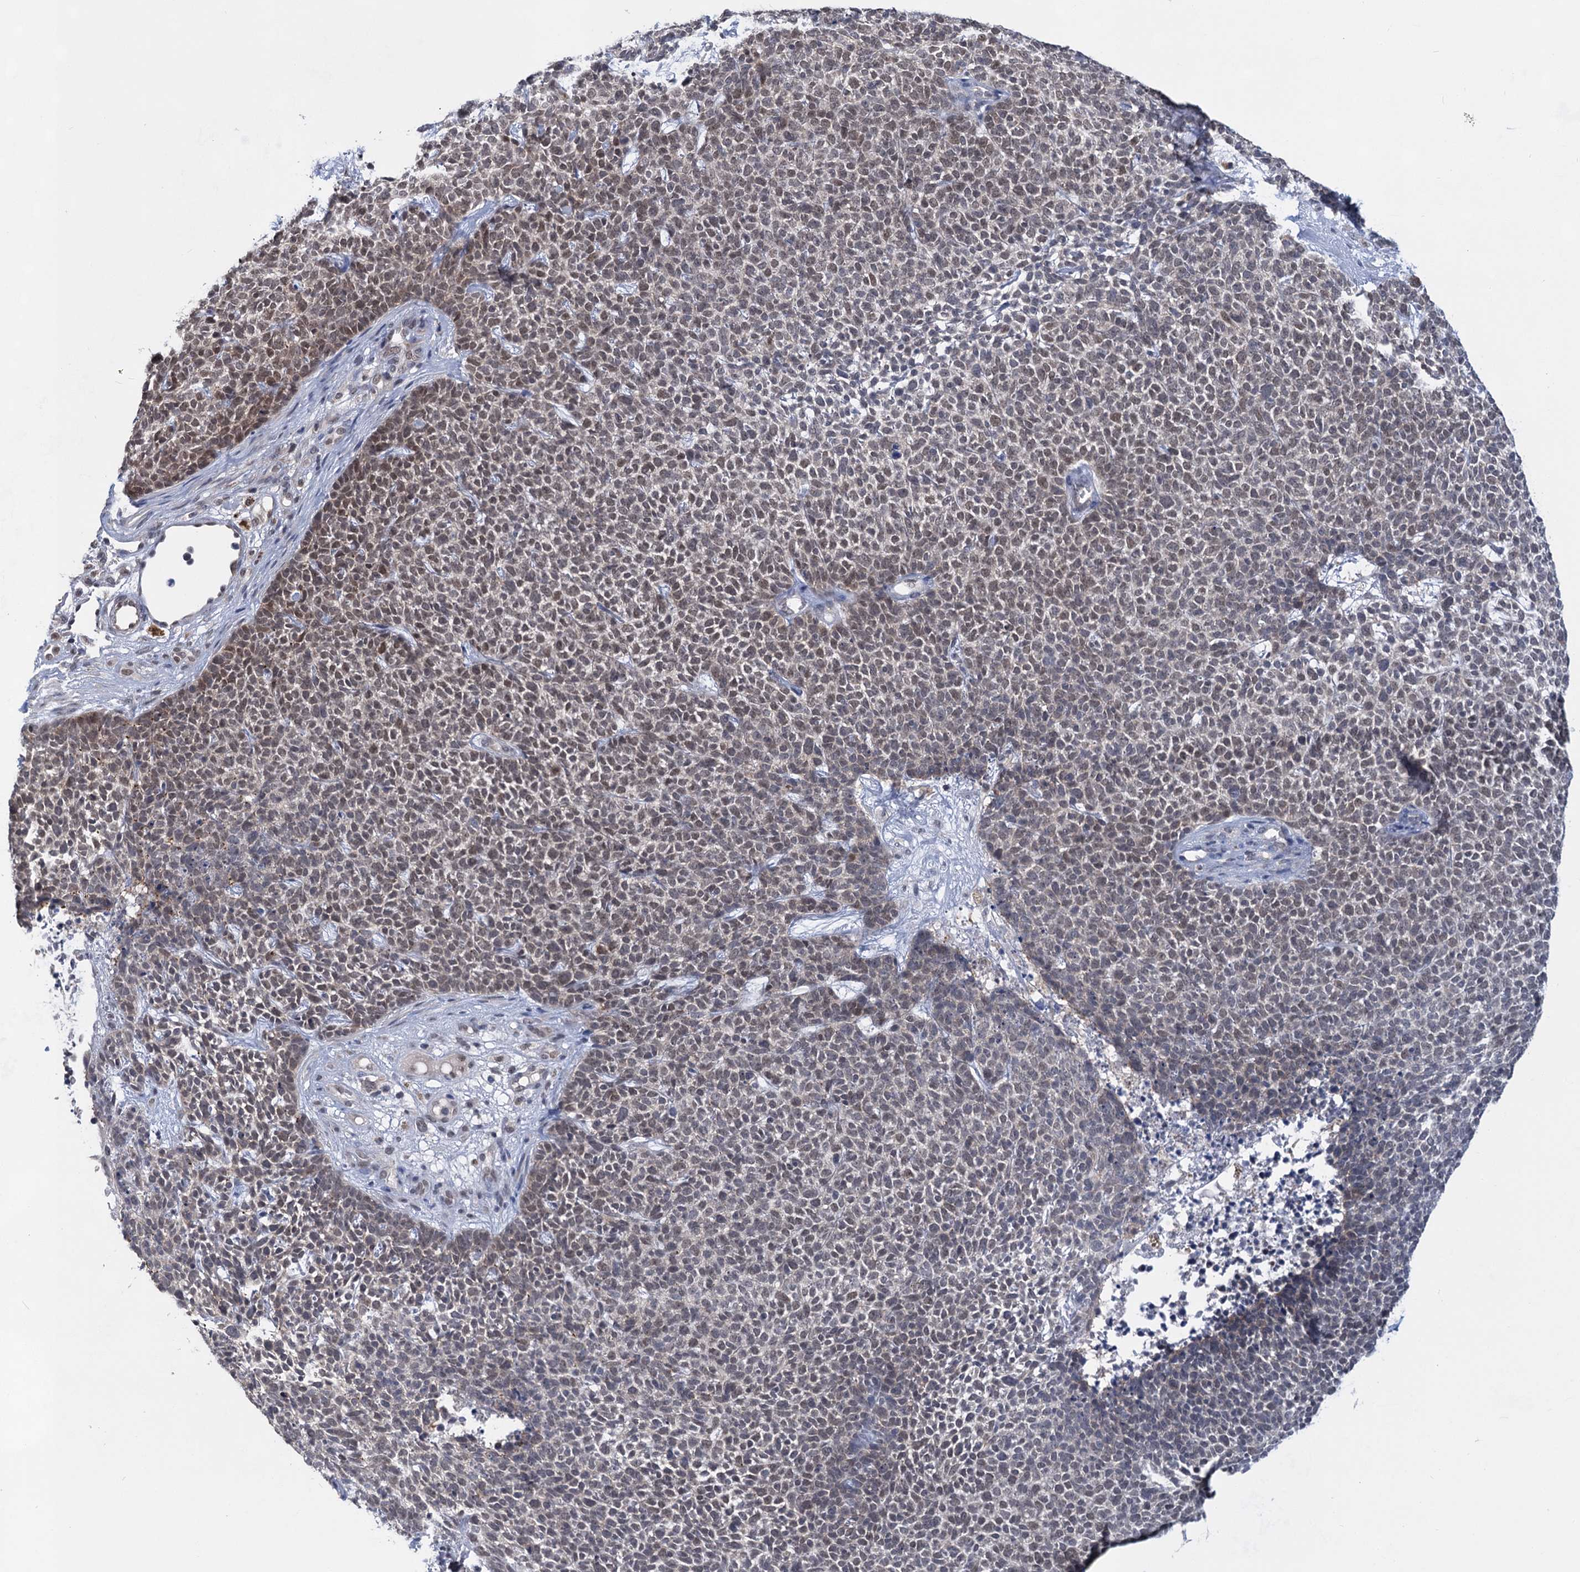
{"staining": {"intensity": "weak", "quantity": "25%-75%", "location": "nuclear"}, "tissue": "skin cancer", "cell_type": "Tumor cells", "image_type": "cancer", "snomed": [{"axis": "morphology", "description": "Basal cell carcinoma"}, {"axis": "topography", "description": "Skin"}], "caption": "Immunohistochemical staining of skin cancer shows low levels of weak nuclear protein positivity in about 25%-75% of tumor cells.", "gene": "TTC17", "patient": {"sex": "female", "age": 84}}